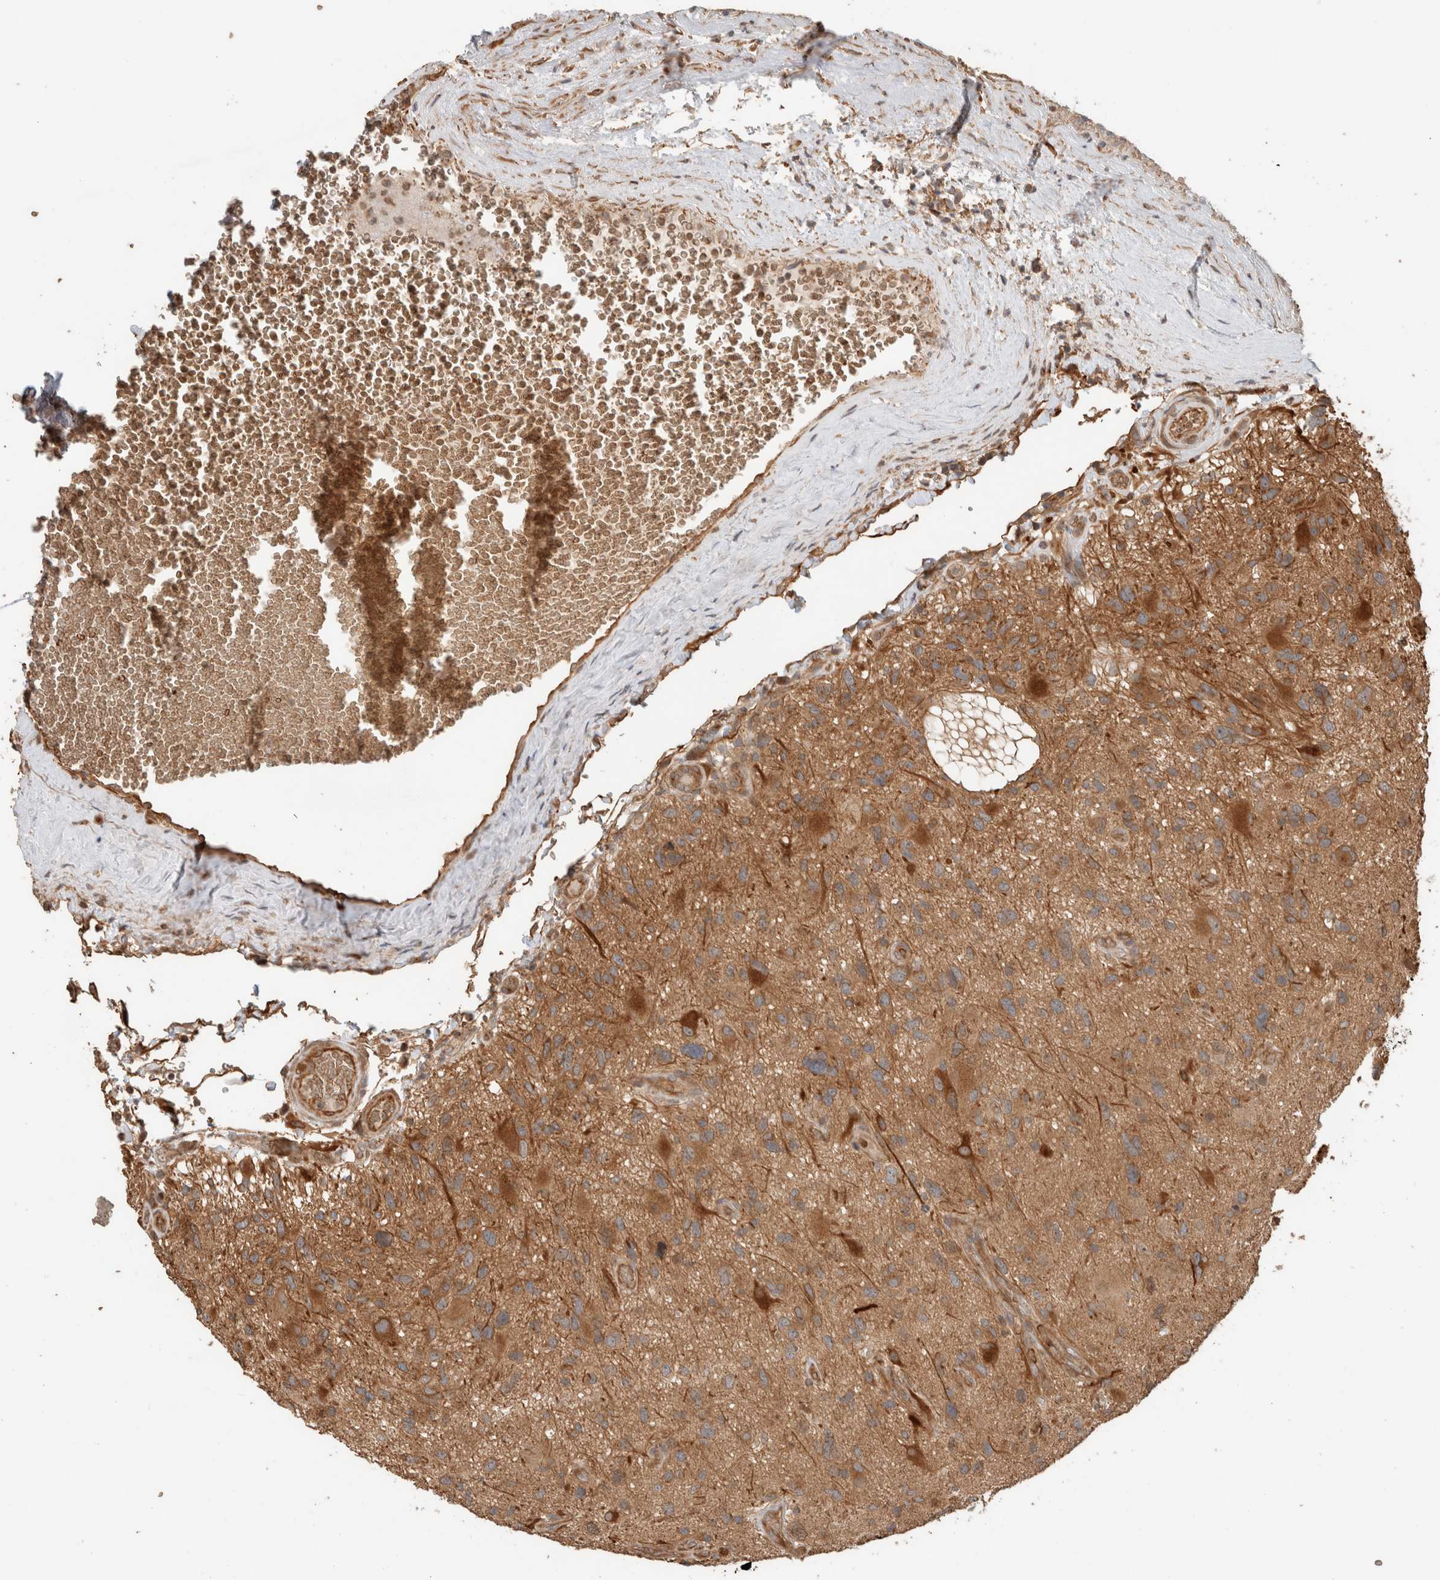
{"staining": {"intensity": "moderate", "quantity": ">75%", "location": "cytoplasmic/membranous"}, "tissue": "glioma", "cell_type": "Tumor cells", "image_type": "cancer", "snomed": [{"axis": "morphology", "description": "Glioma, malignant, High grade"}, {"axis": "topography", "description": "Brain"}], "caption": "IHC histopathology image of neoplastic tissue: malignant glioma (high-grade) stained using immunohistochemistry displays medium levels of moderate protein expression localized specifically in the cytoplasmic/membranous of tumor cells, appearing as a cytoplasmic/membranous brown color.", "gene": "OTUD6B", "patient": {"sex": "male", "age": 33}}